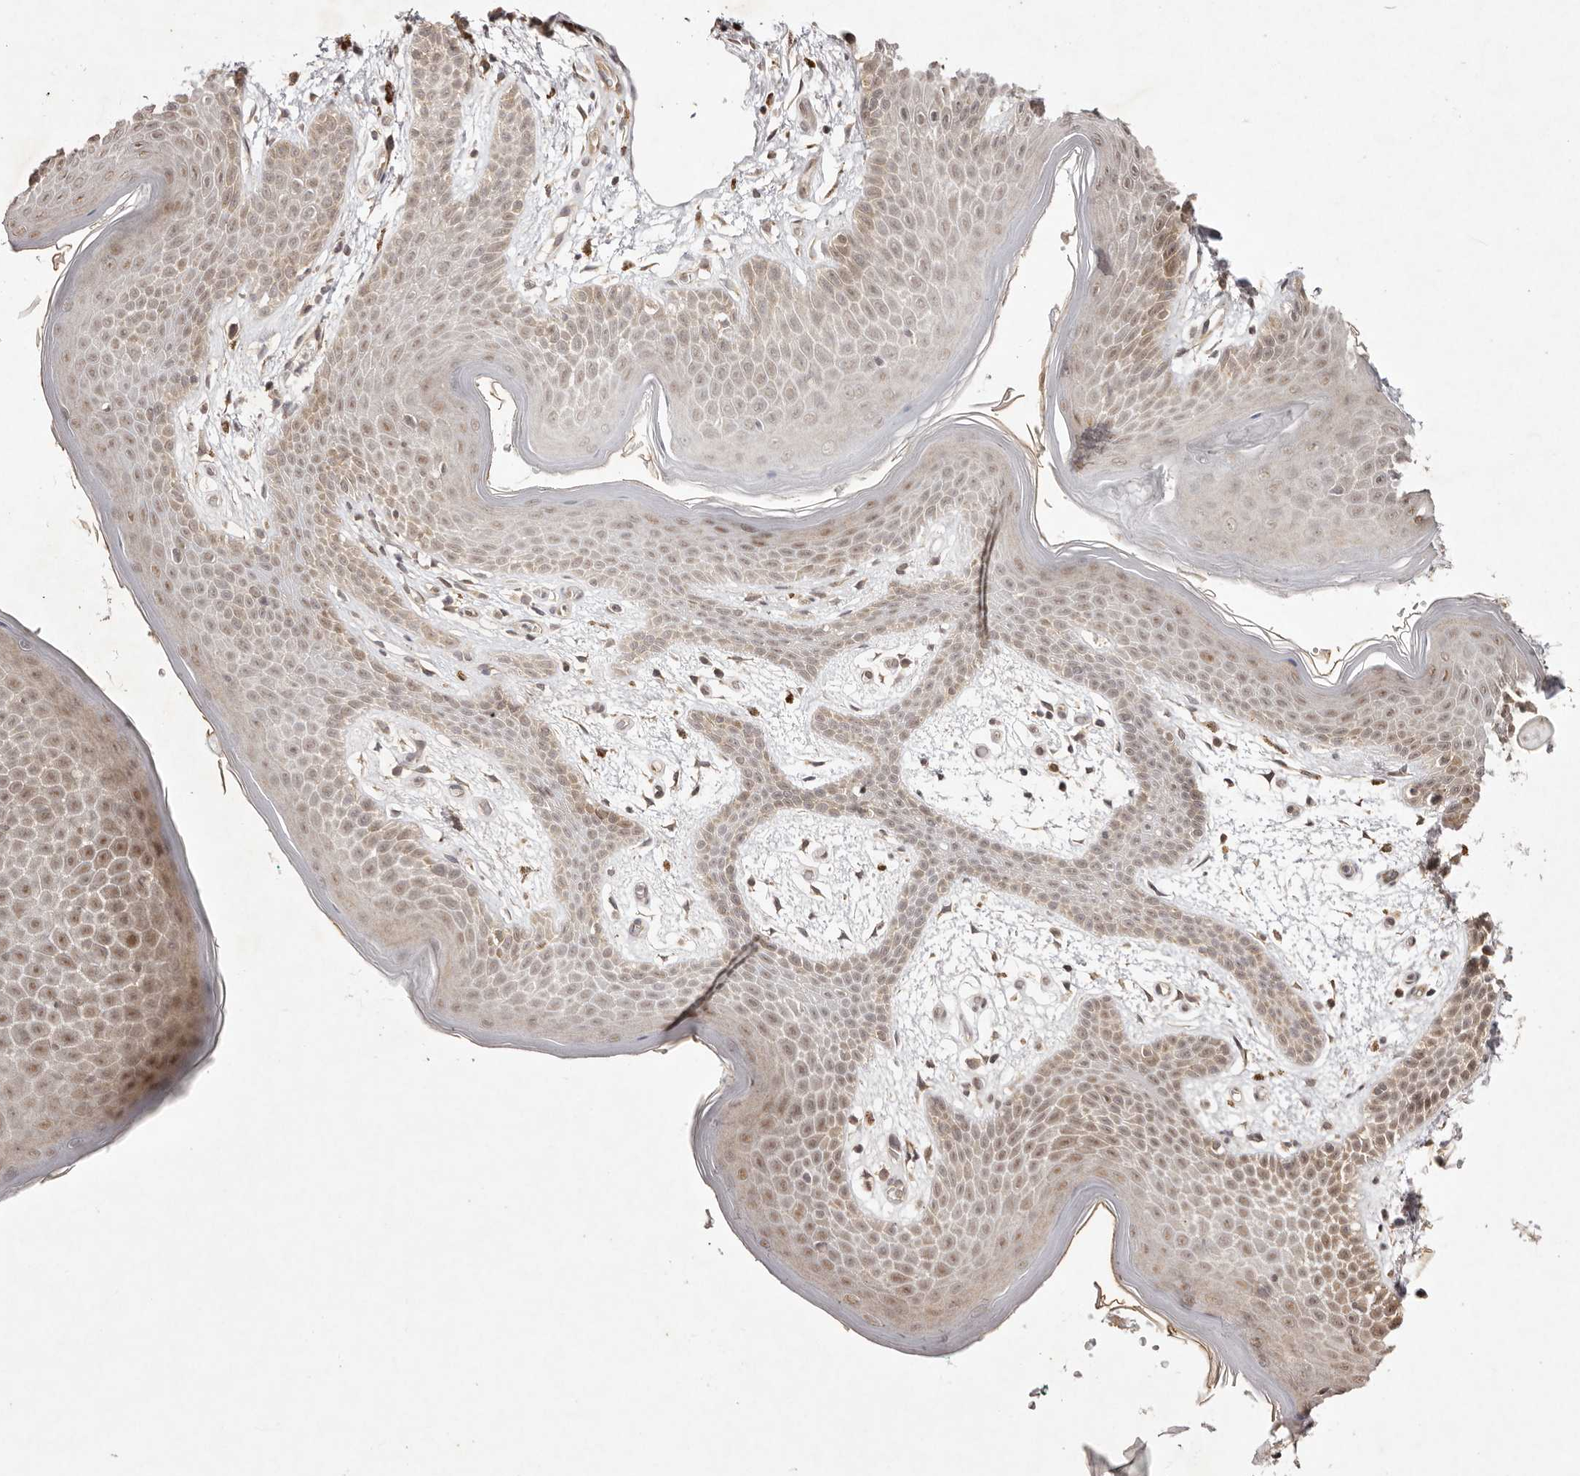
{"staining": {"intensity": "moderate", "quantity": "25%-75%", "location": "nuclear"}, "tissue": "skin", "cell_type": "Epidermal cells", "image_type": "normal", "snomed": [{"axis": "morphology", "description": "Normal tissue, NOS"}, {"axis": "topography", "description": "Anal"}], "caption": "Epidermal cells reveal medium levels of moderate nuclear staining in about 25%-75% of cells in benign human skin.", "gene": "BUD31", "patient": {"sex": "male", "age": 74}}